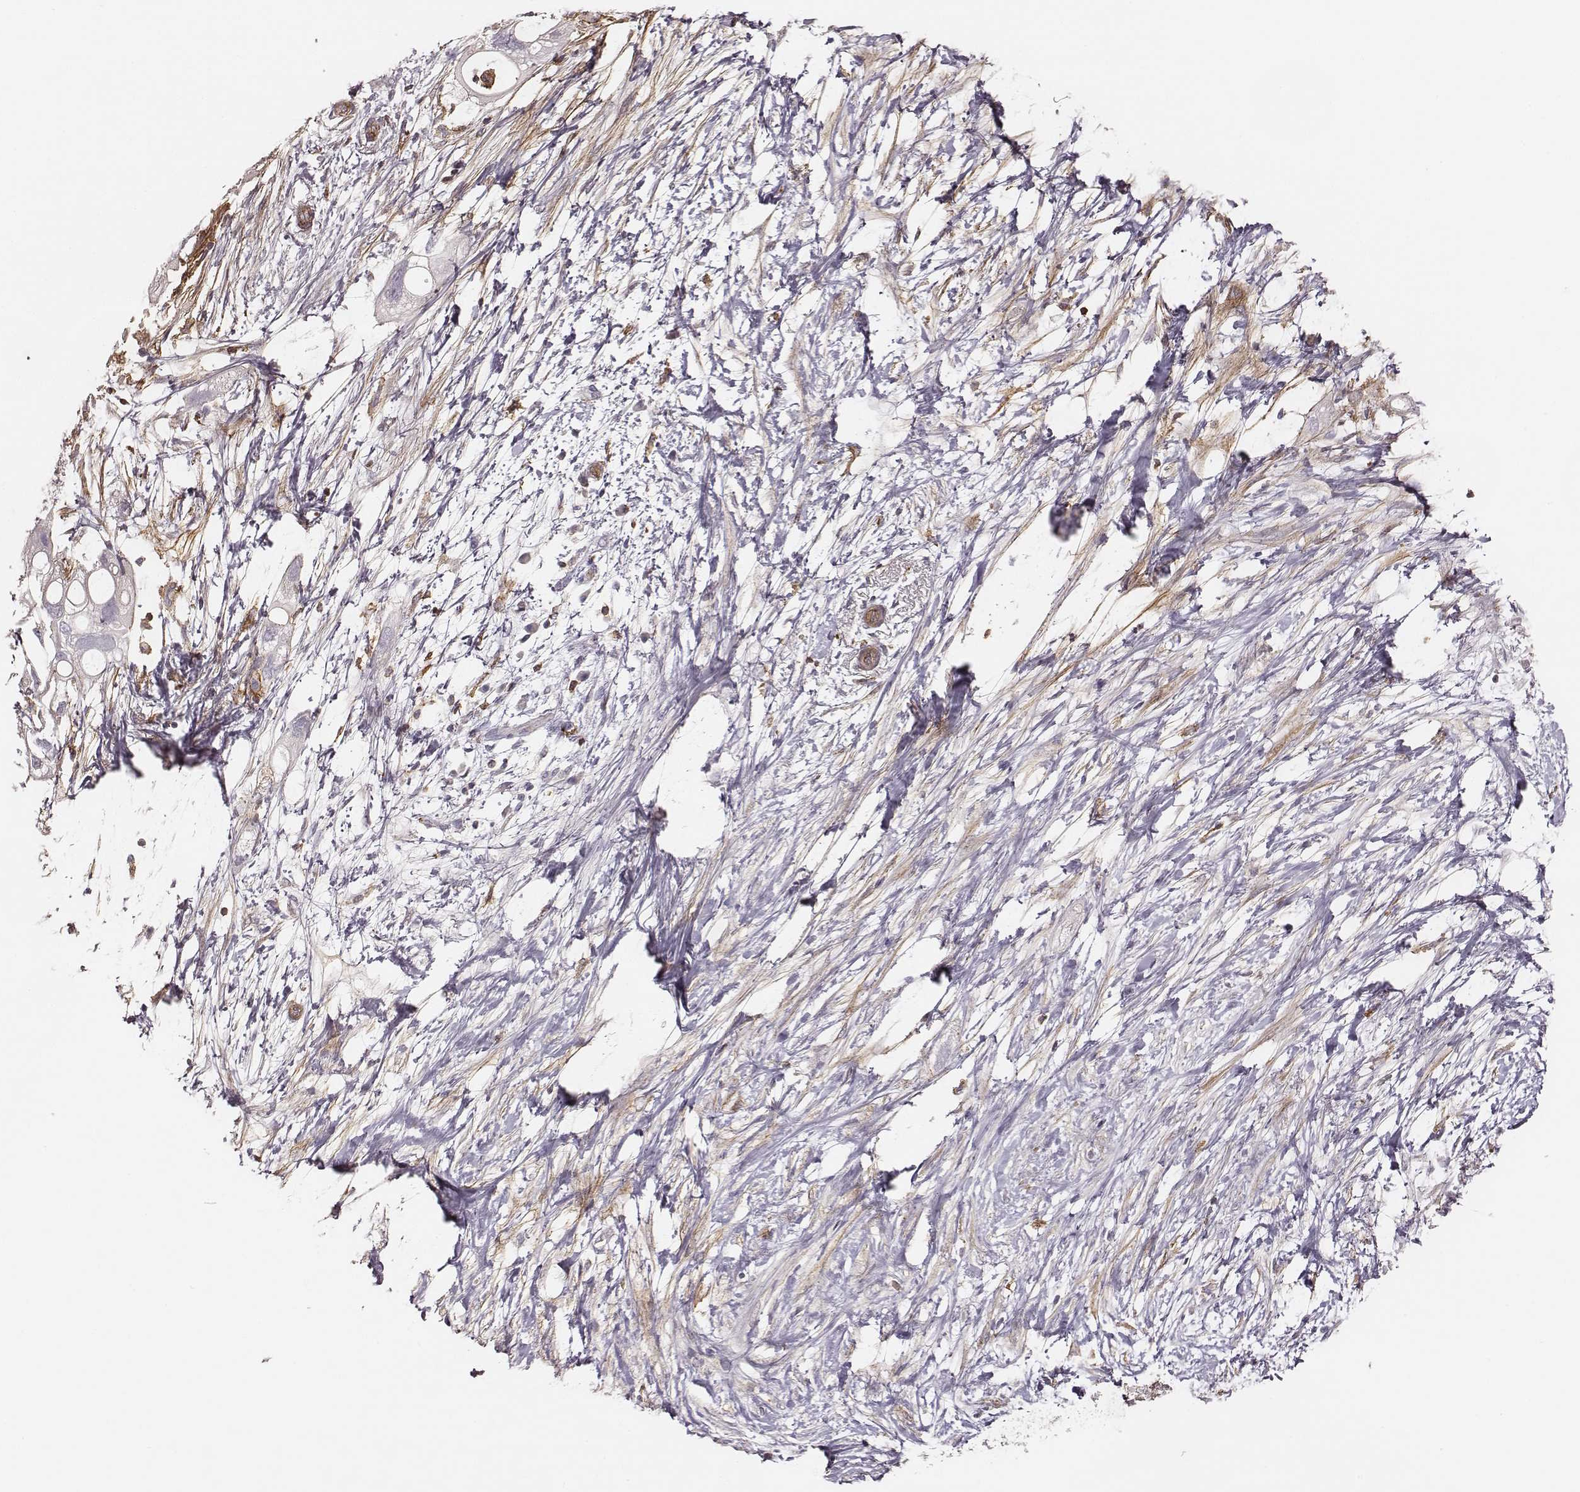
{"staining": {"intensity": "negative", "quantity": "none", "location": "none"}, "tissue": "pancreatic cancer", "cell_type": "Tumor cells", "image_type": "cancer", "snomed": [{"axis": "morphology", "description": "Adenocarcinoma, NOS"}, {"axis": "topography", "description": "Pancreas"}], "caption": "Immunohistochemical staining of human pancreatic adenocarcinoma exhibits no significant expression in tumor cells. (DAB (3,3'-diaminobenzidine) IHC visualized using brightfield microscopy, high magnification).", "gene": "ZYX", "patient": {"sex": "female", "age": 72}}